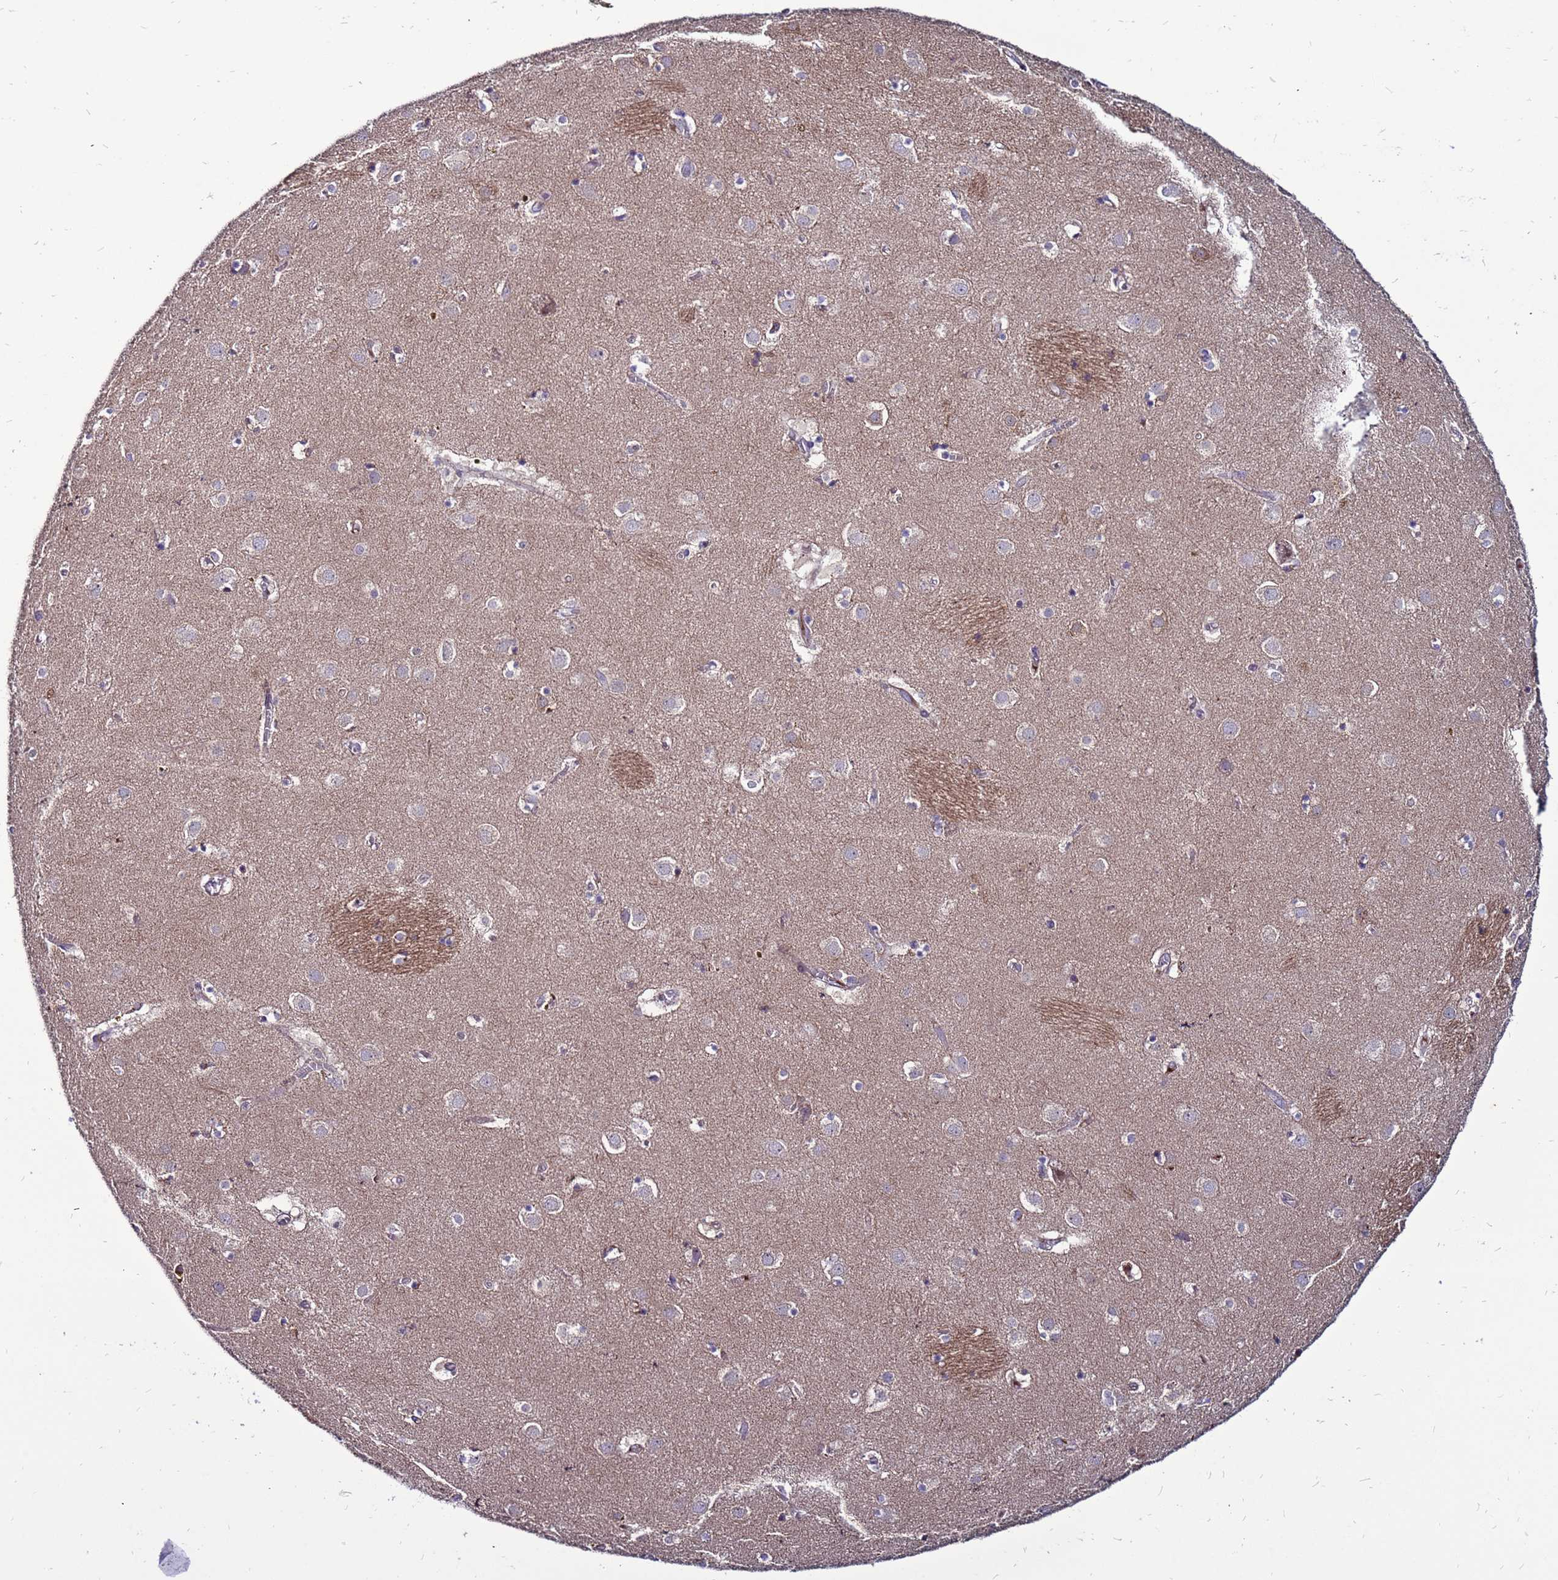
{"staining": {"intensity": "weak", "quantity": "<25%", "location": "cytoplasmic/membranous"}, "tissue": "caudate", "cell_type": "Glial cells", "image_type": "normal", "snomed": [{"axis": "morphology", "description": "Normal tissue, NOS"}, {"axis": "topography", "description": "Lateral ventricle wall"}], "caption": "Immunohistochemistry of benign caudate exhibits no expression in glial cells.", "gene": "GPN3", "patient": {"sex": "male", "age": 70}}